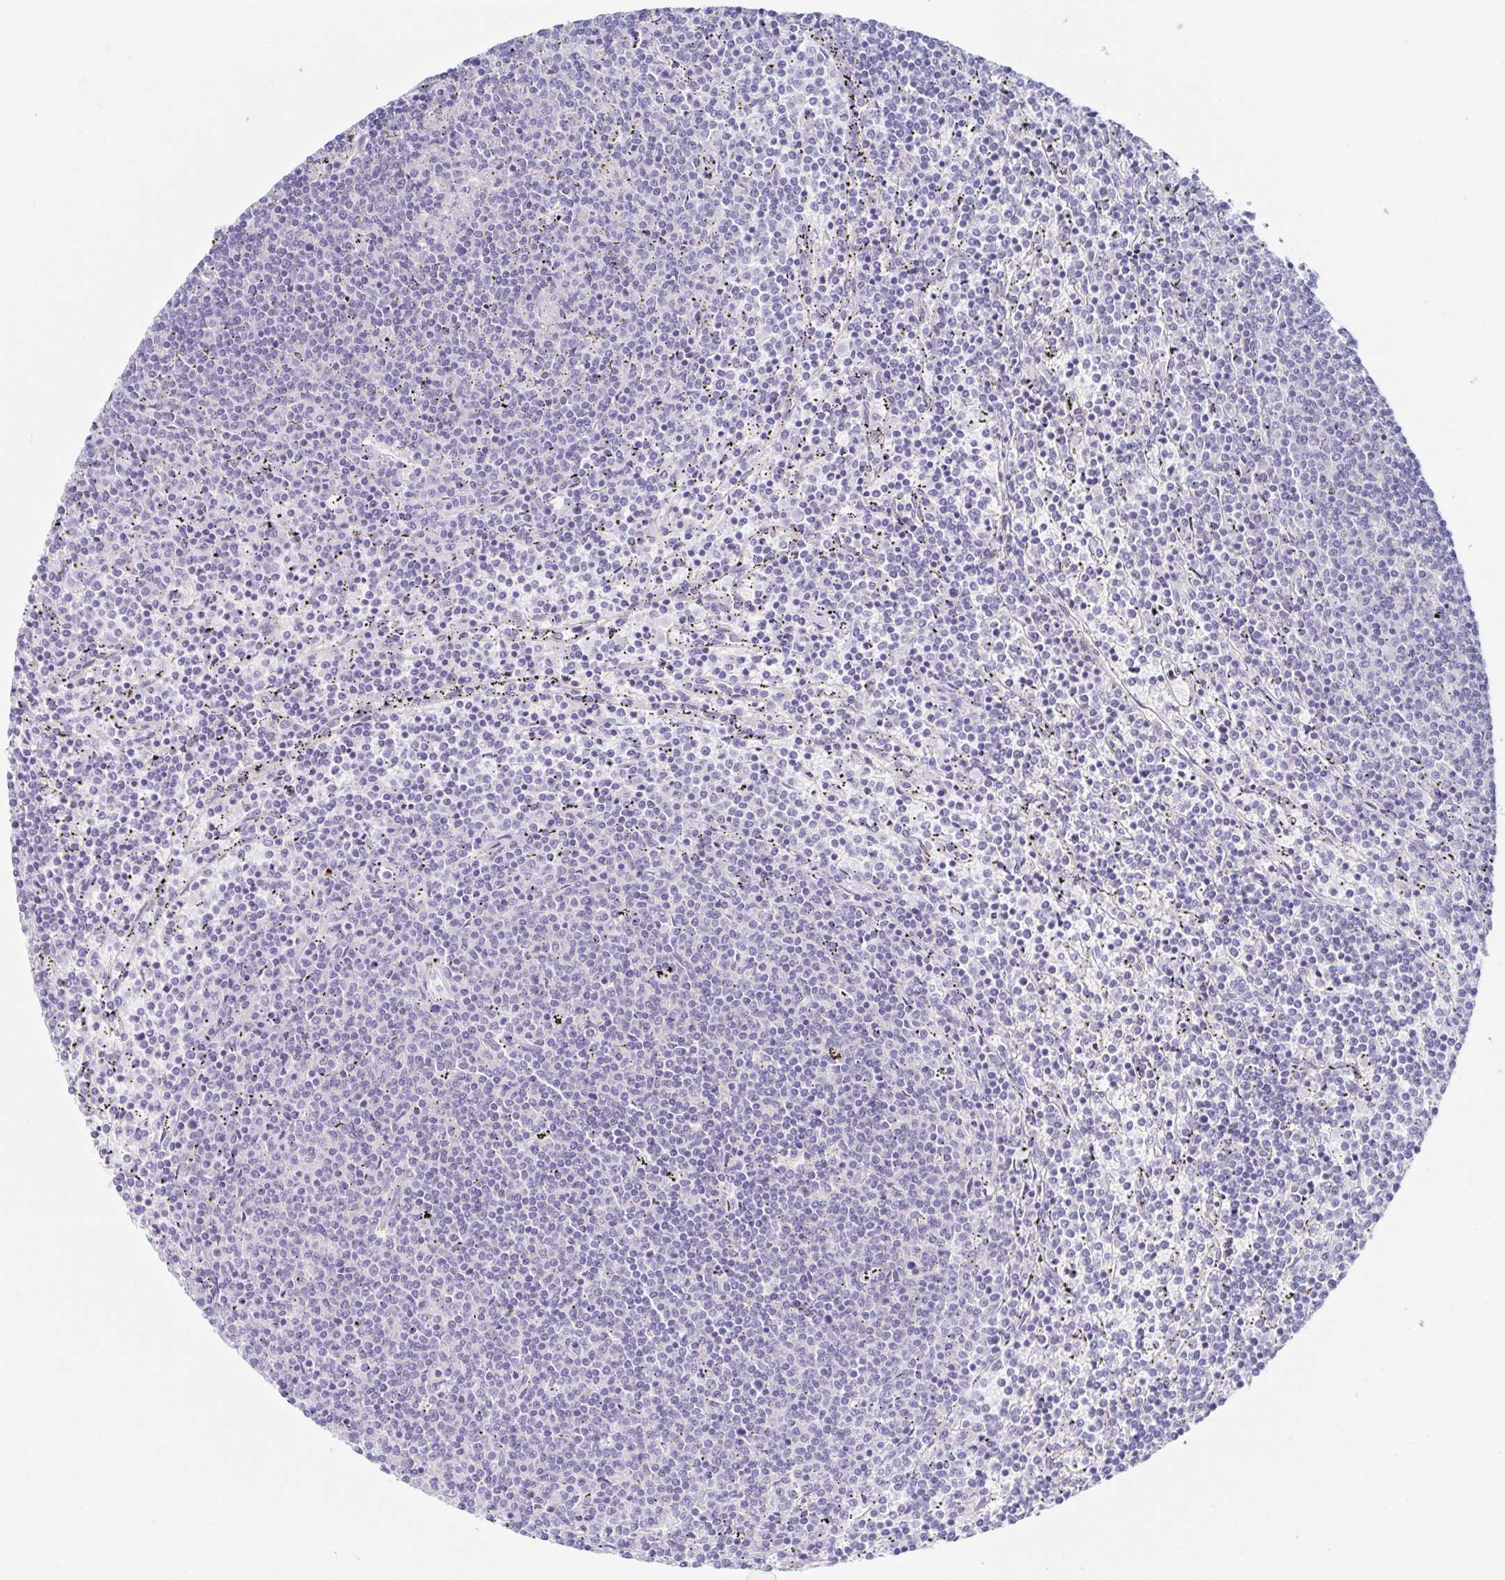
{"staining": {"intensity": "negative", "quantity": "none", "location": "none"}, "tissue": "lymphoma", "cell_type": "Tumor cells", "image_type": "cancer", "snomed": [{"axis": "morphology", "description": "Malignant lymphoma, non-Hodgkin's type, Low grade"}, {"axis": "topography", "description": "Spleen"}], "caption": "Immunohistochemistry of human malignant lymphoma, non-Hodgkin's type (low-grade) shows no positivity in tumor cells.", "gene": "HTR2A", "patient": {"sex": "female", "age": 50}}